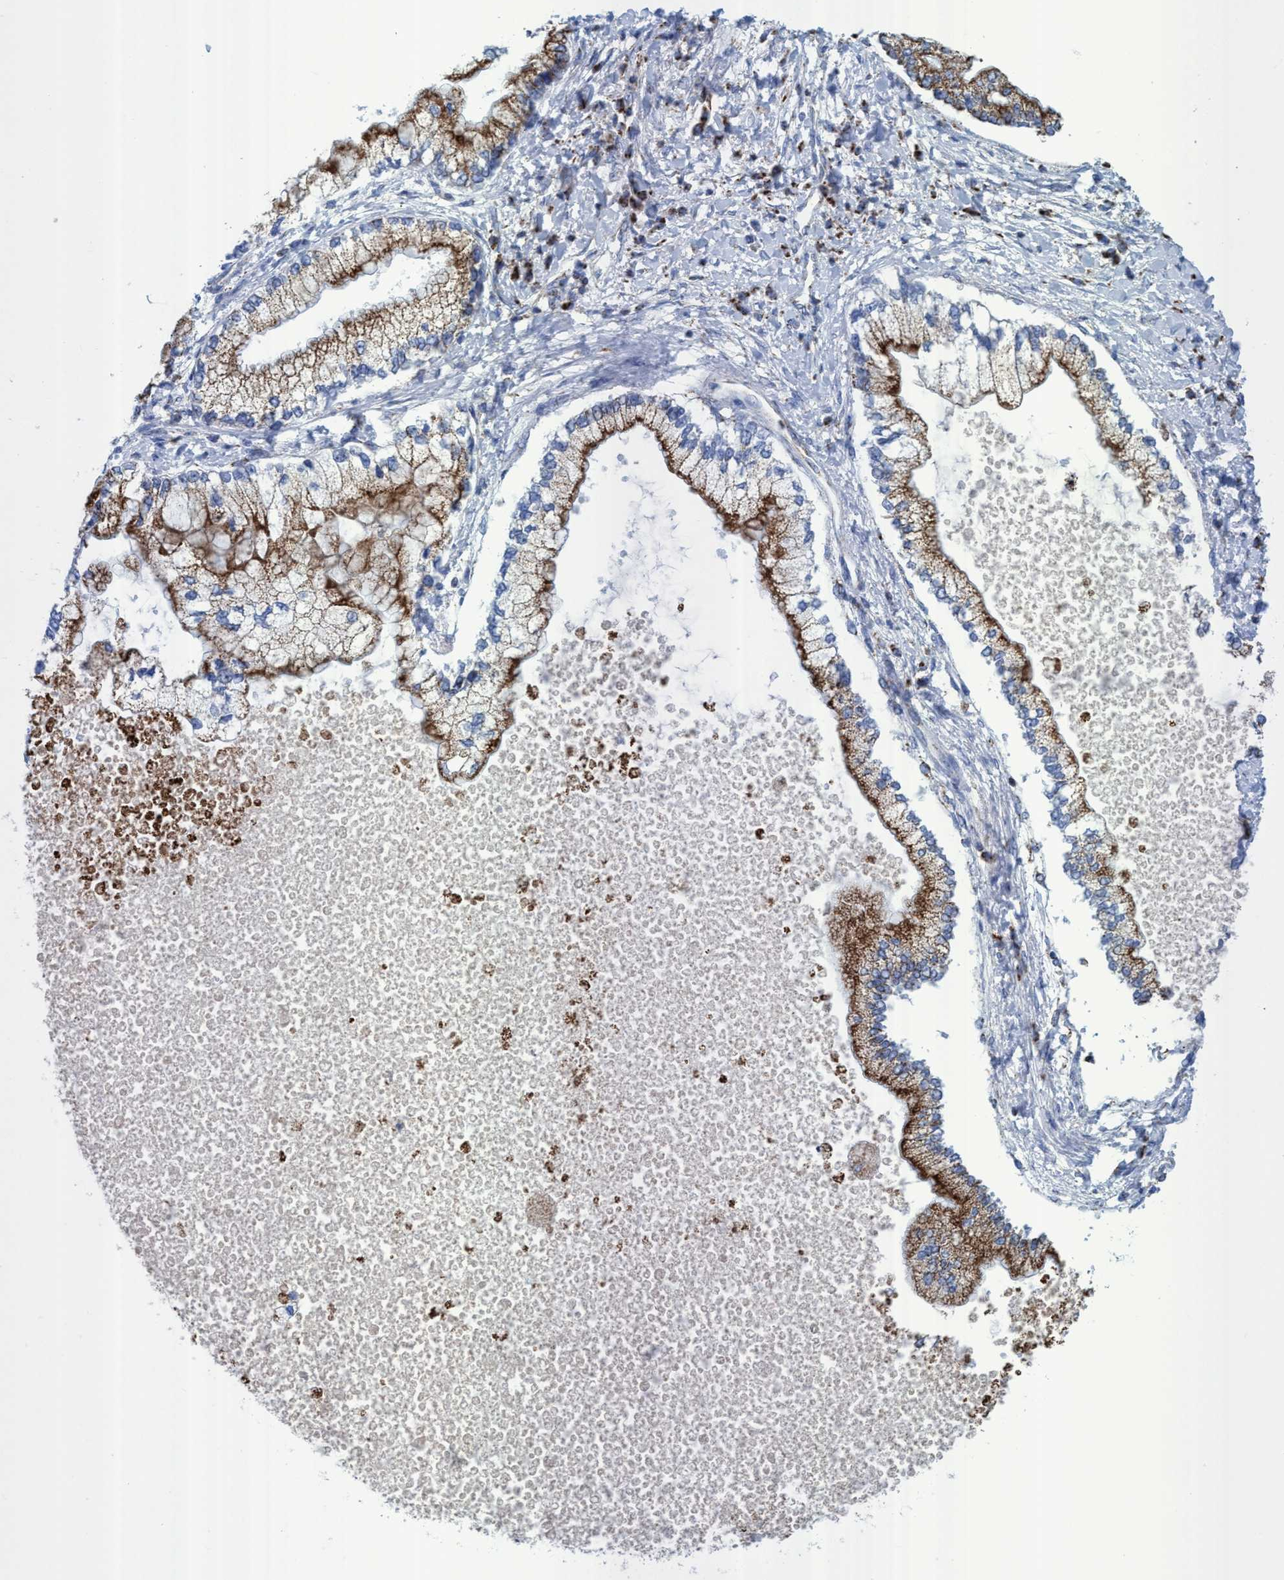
{"staining": {"intensity": "moderate", "quantity": ">75%", "location": "cytoplasmic/membranous"}, "tissue": "liver cancer", "cell_type": "Tumor cells", "image_type": "cancer", "snomed": [{"axis": "morphology", "description": "Cholangiocarcinoma"}, {"axis": "topography", "description": "Liver"}], "caption": "Tumor cells reveal medium levels of moderate cytoplasmic/membranous expression in about >75% of cells in human liver cancer. The staining is performed using DAB (3,3'-diaminobenzidine) brown chromogen to label protein expression. The nuclei are counter-stained blue using hematoxylin.", "gene": "GGA3", "patient": {"sex": "male", "age": 50}}